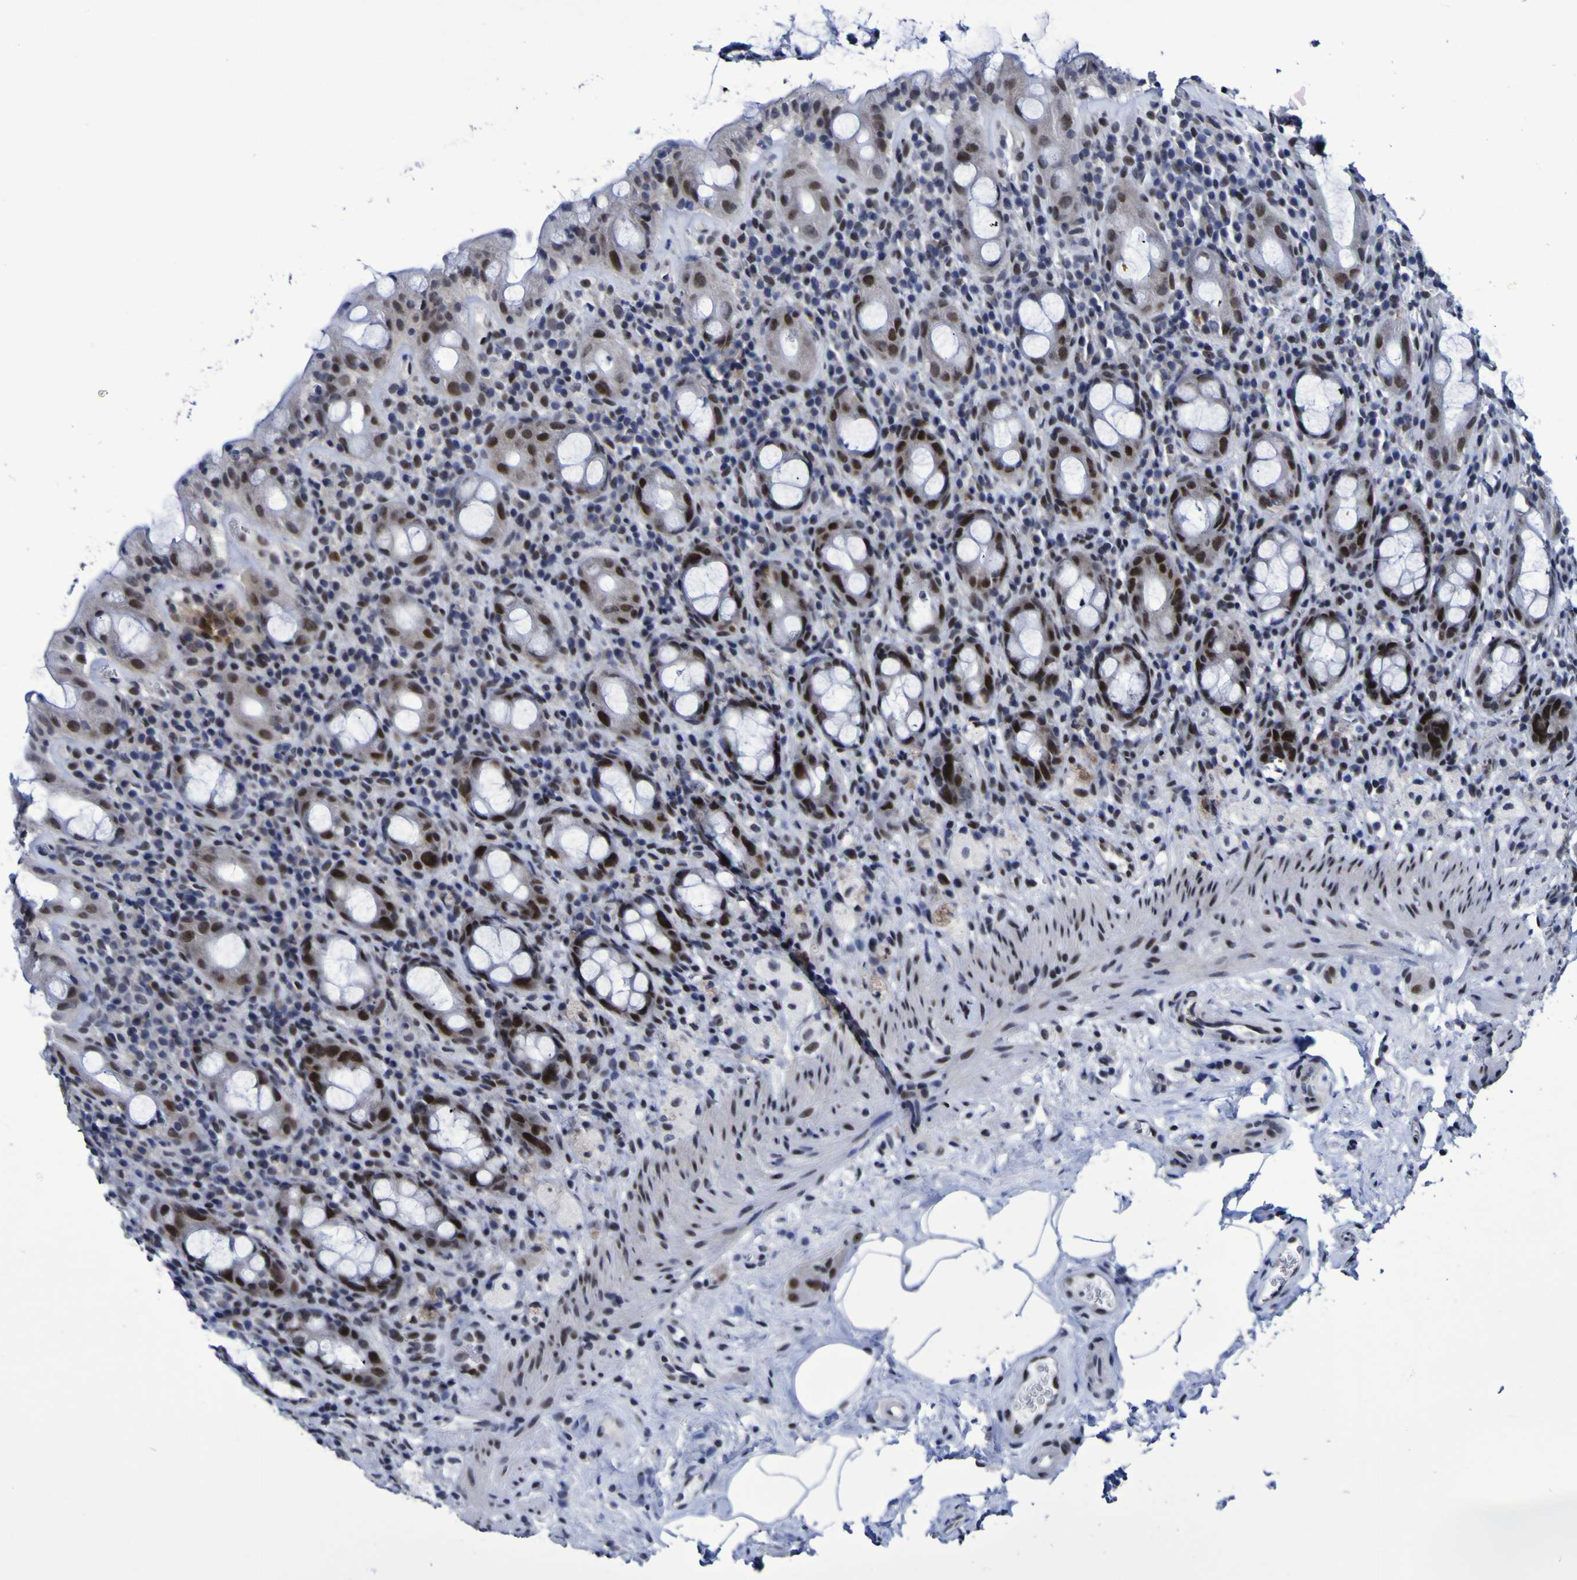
{"staining": {"intensity": "moderate", "quantity": ">75%", "location": "nuclear"}, "tissue": "rectum", "cell_type": "Glandular cells", "image_type": "normal", "snomed": [{"axis": "morphology", "description": "Normal tissue, NOS"}, {"axis": "topography", "description": "Rectum"}], "caption": "IHC (DAB (3,3'-diaminobenzidine)) staining of benign rectum displays moderate nuclear protein staining in about >75% of glandular cells. The staining is performed using DAB (3,3'-diaminobenzidine) brown chromogen to label protein expression. The nuclei are counter-stained blue using hematoxylin.", "gene": "MBD3", "patient": {"sex": "male", "age": 44}}